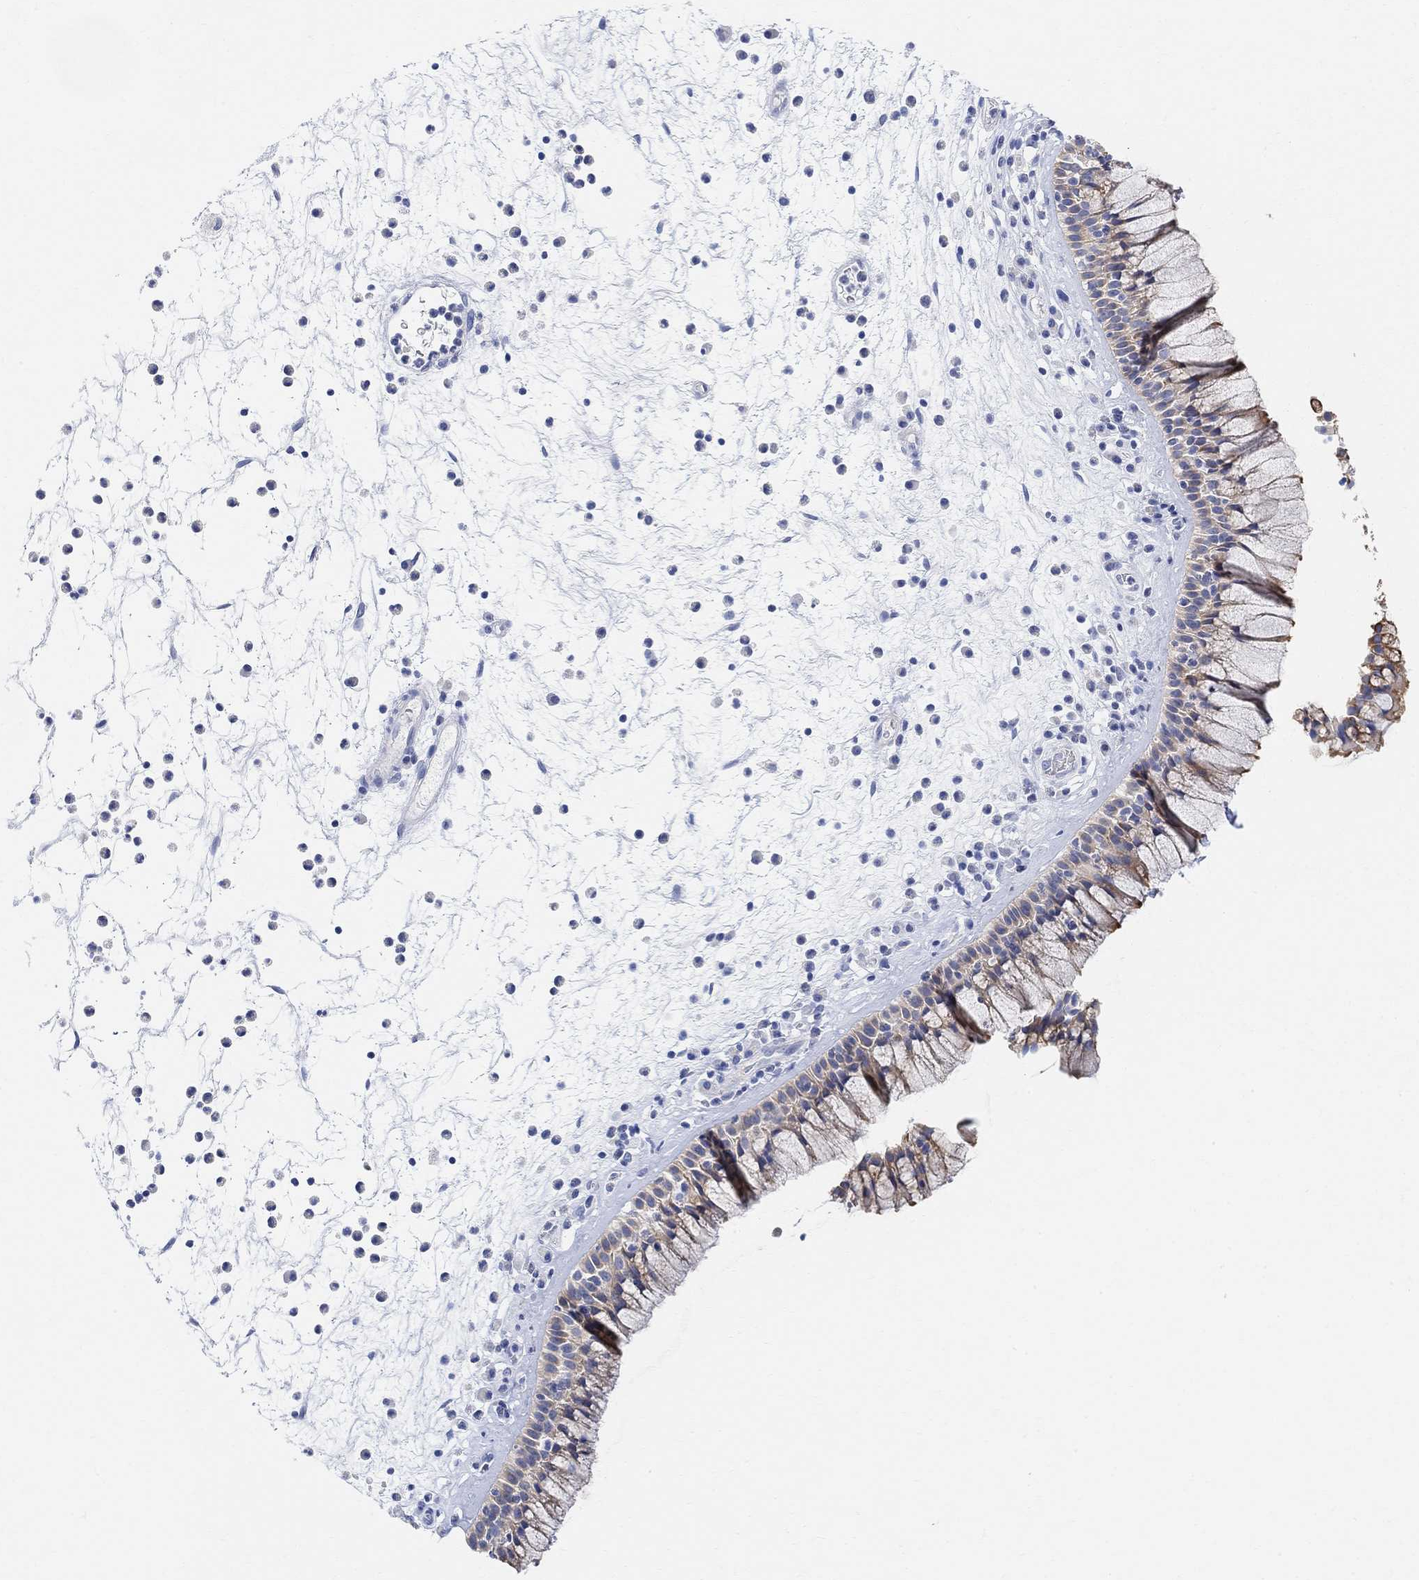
{"staining": {"intensity": "moderate", "quantity": "<25%", "location": "cytoplasmic/membranous"}, "tissue": "nasopharynx", "cell_type": "Respiratory epithelial cells", "image_type": "normal", "snomed": [{"axis": "morphology", "description": "Normal tissue, NOS"}, {"axis": "topography", "description": "Nasopharynx"}], "caption": "Immunohistochemical staining of unremarkable nasopharynx demonstrates moderate cytoplasmic/membranous protein positivity in about <25% of respiratory epithelial cells.", "gene": "RETNLB", "patient": {"sex": "male", "age": 77}}